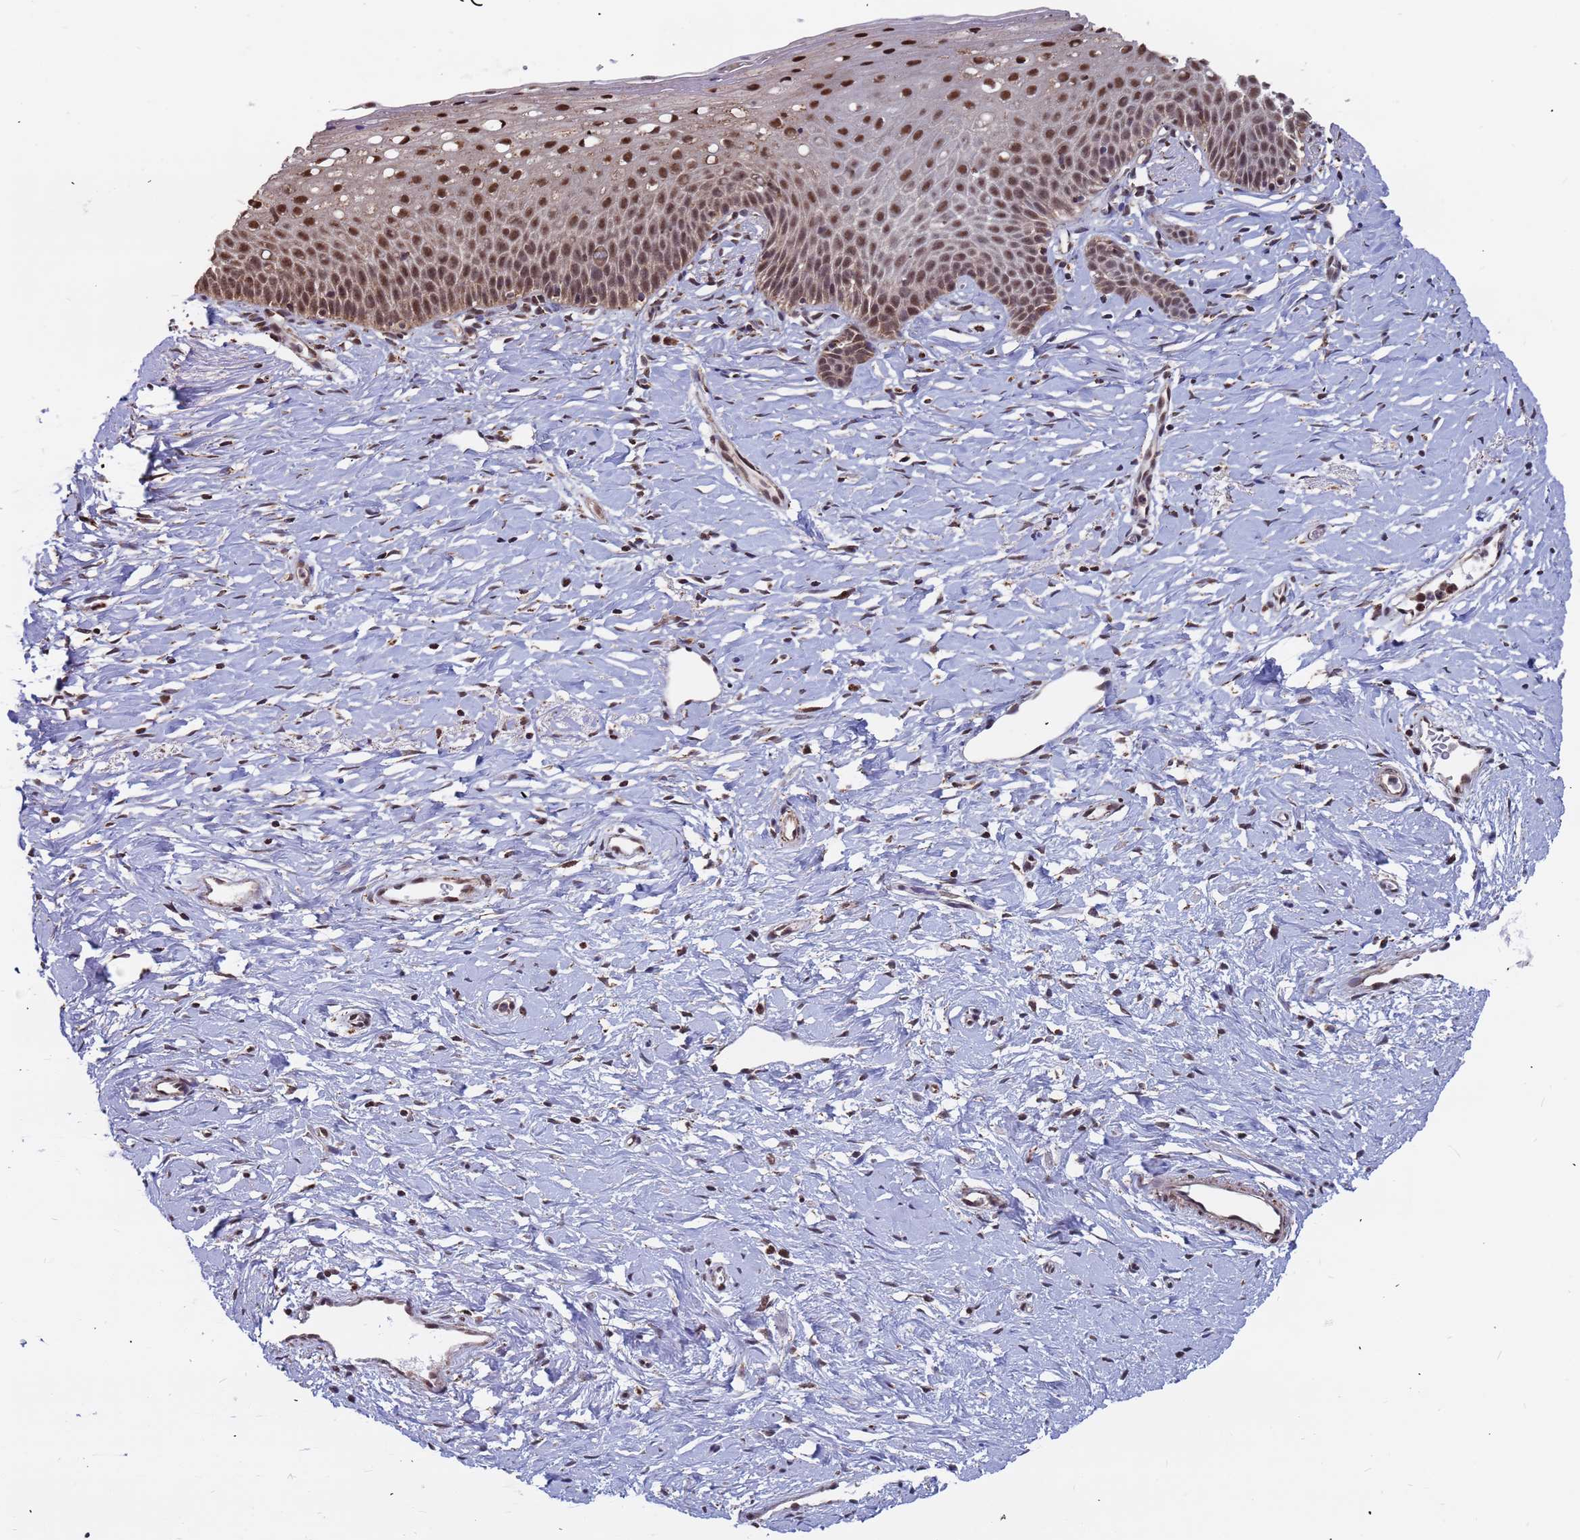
{"staining": {"intensity": "moderate", "quantity": ">75%", "location": "cytoplasmic/membranous,nuclear"}, "tissue": "cervix", "cell_type": "Glandular cells", "image_type": "normal", "snomed": [{"axis": "morphology", "description": "Normal tissue, NOS"}, {"axis": "topography", "description": "Cervix"}], "caption": "A medium amount of moderate cytoplasmic/membranous,nuclear expression is seen in about >75% of glandular cells in normal cervix. Nuclei are stained in blue.", "gene": "DENND2B", "patient": {"sex": "female", "age": 36}}